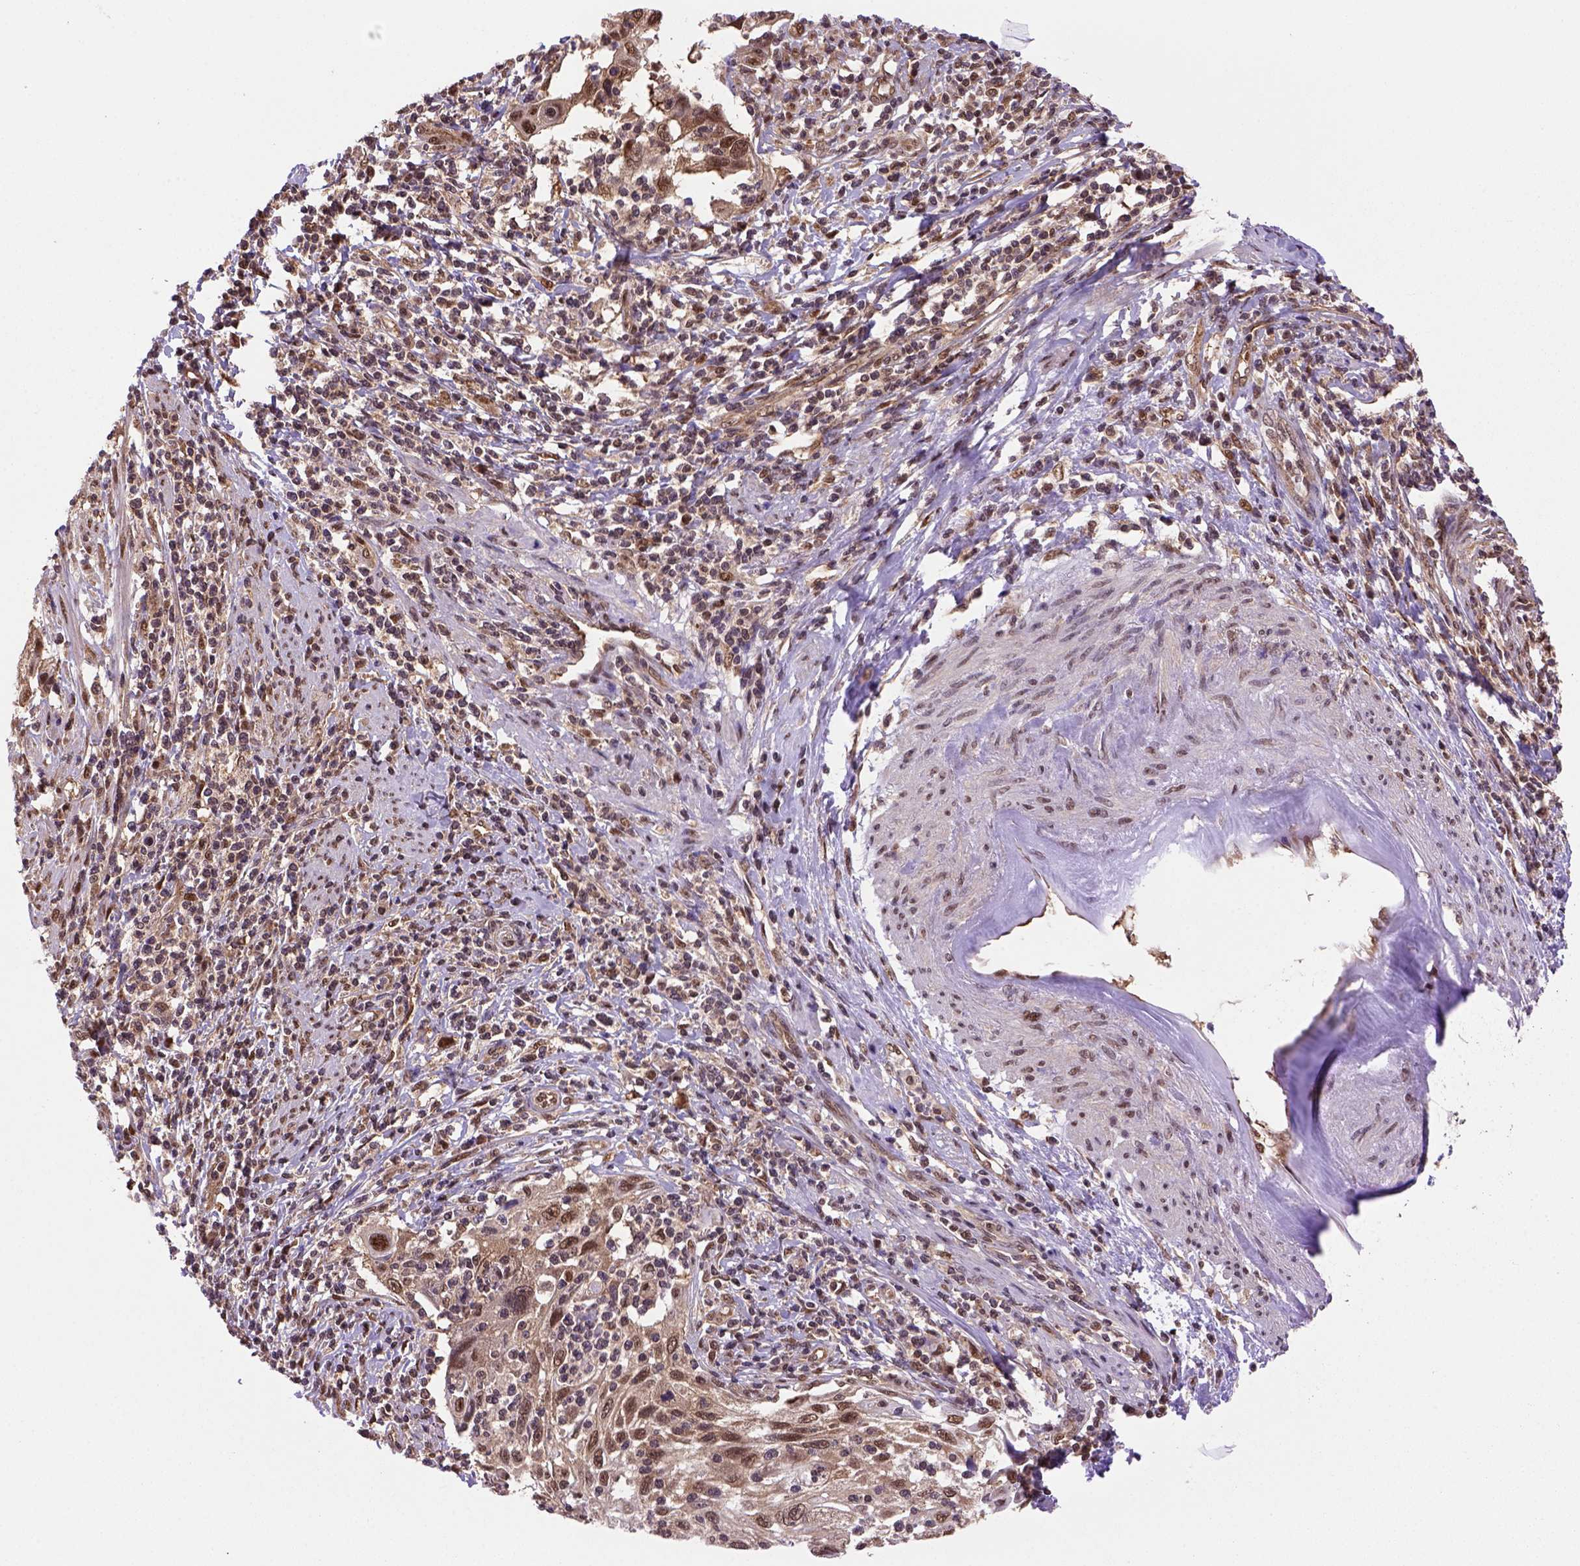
{"staining": {"intensity": "moderate", "quantity": ">75%", "location": "cytoplasmic/membranous,nuclear"}, "tissue": "cervical cancer", "cell_type": "Tumor cells", "image_type": "cancer", "snomed": [{"axis": "morphology", "description": "Squamous cell carcinoma, NOS"}, {"axis": "topography", "description": "Cervix"}], "caption": "This image reveals immunohistochemistry (IHC) staining of cervical cancer, with medium moderate cytoplasmic/membranous and nuclear expression in about >75% of tumor cells.", "gene": "PSMC2", "patient": {"sex": "female", "age": 70}}